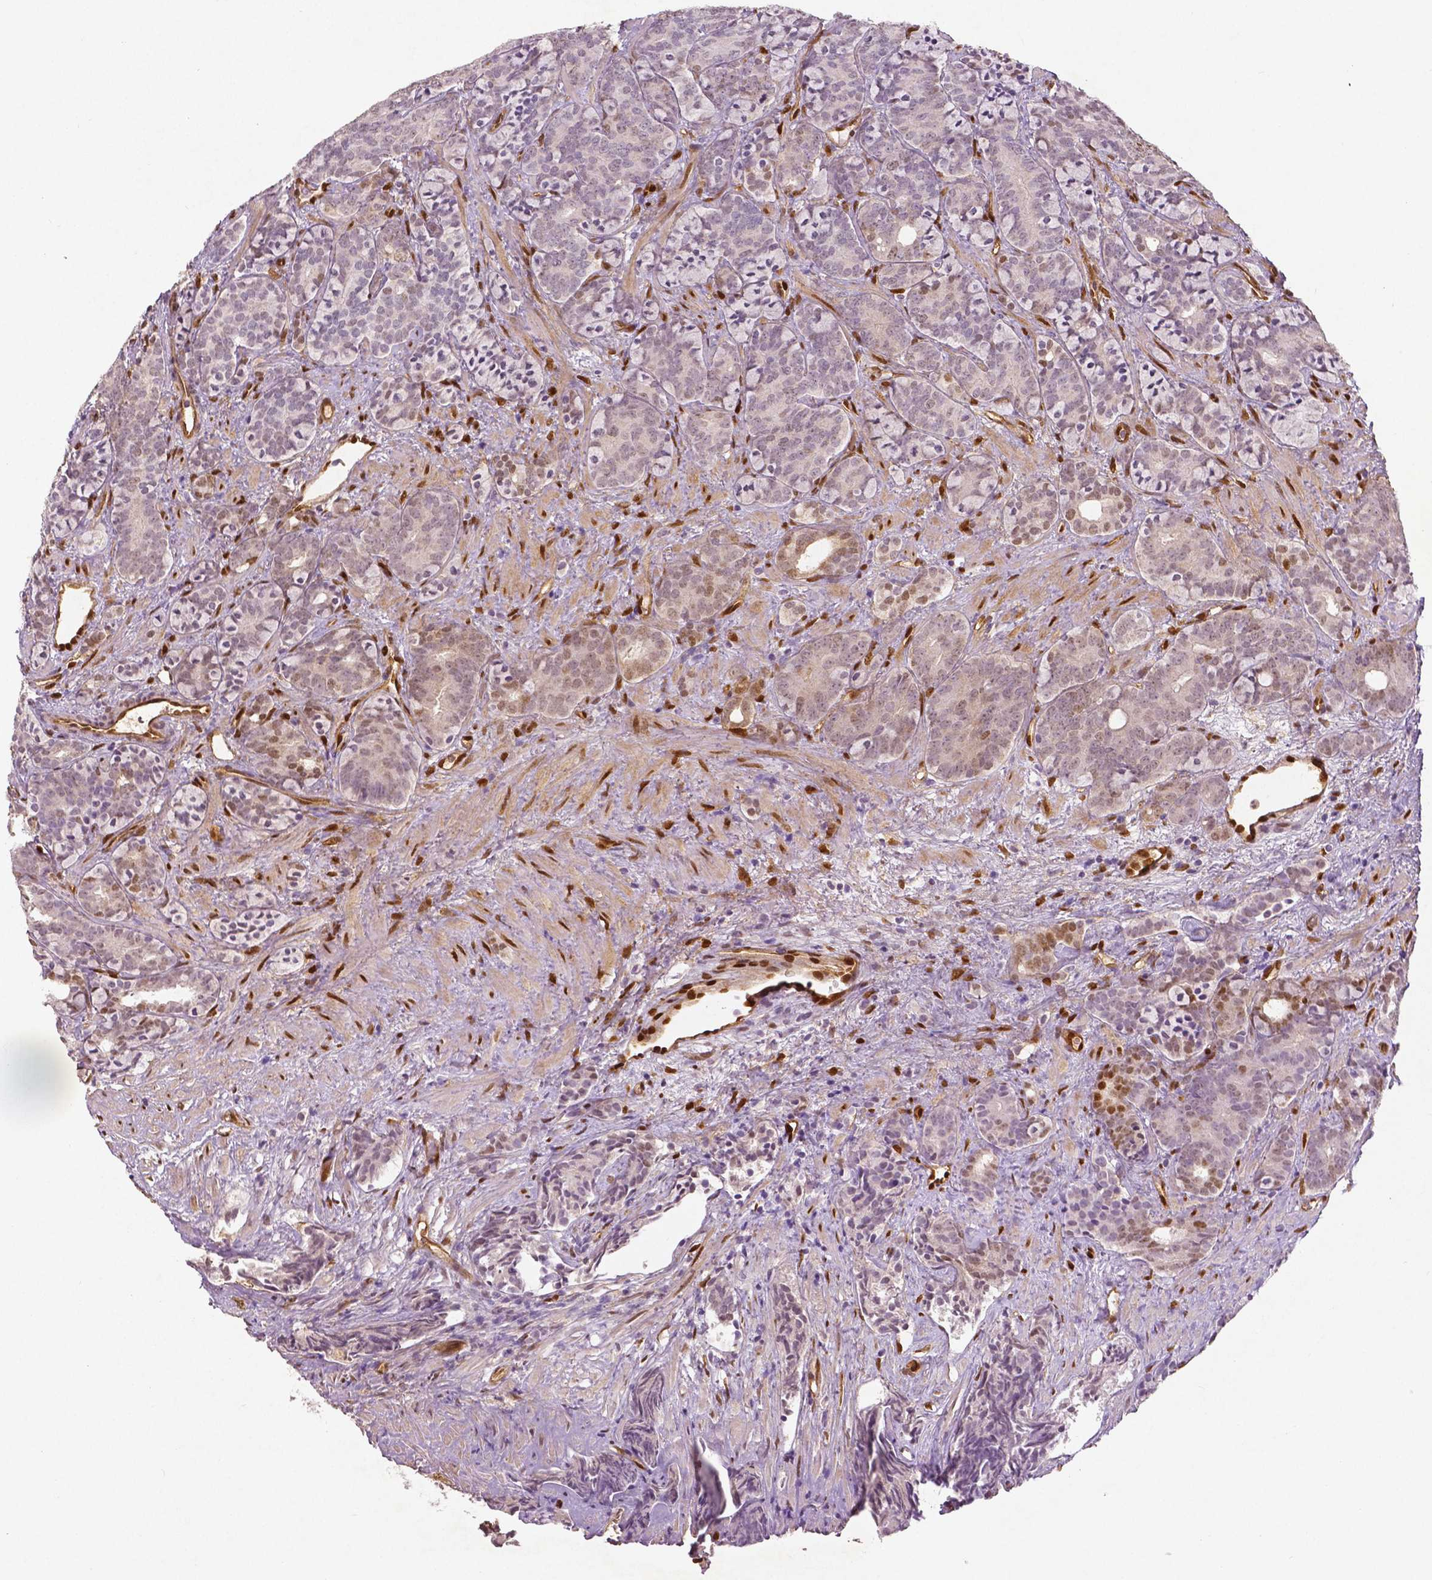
{"staining": {"intensity": "negative", "quantity": "none", "location": "none"}, "tissue": "prostate cancer", "cell_type": "Tumor cells", "image_type": "cancer", "snomed": [{"axis": "morphology", "description": "Adenocarcinoma, High grade"}, {"axis": "topography", "description": "Prostate"}], "caption": "Tumor cells show no significant positivity in prostate cancer.", "gene": "WWTR1", "patient": {"sex": "male", "age": 84}}